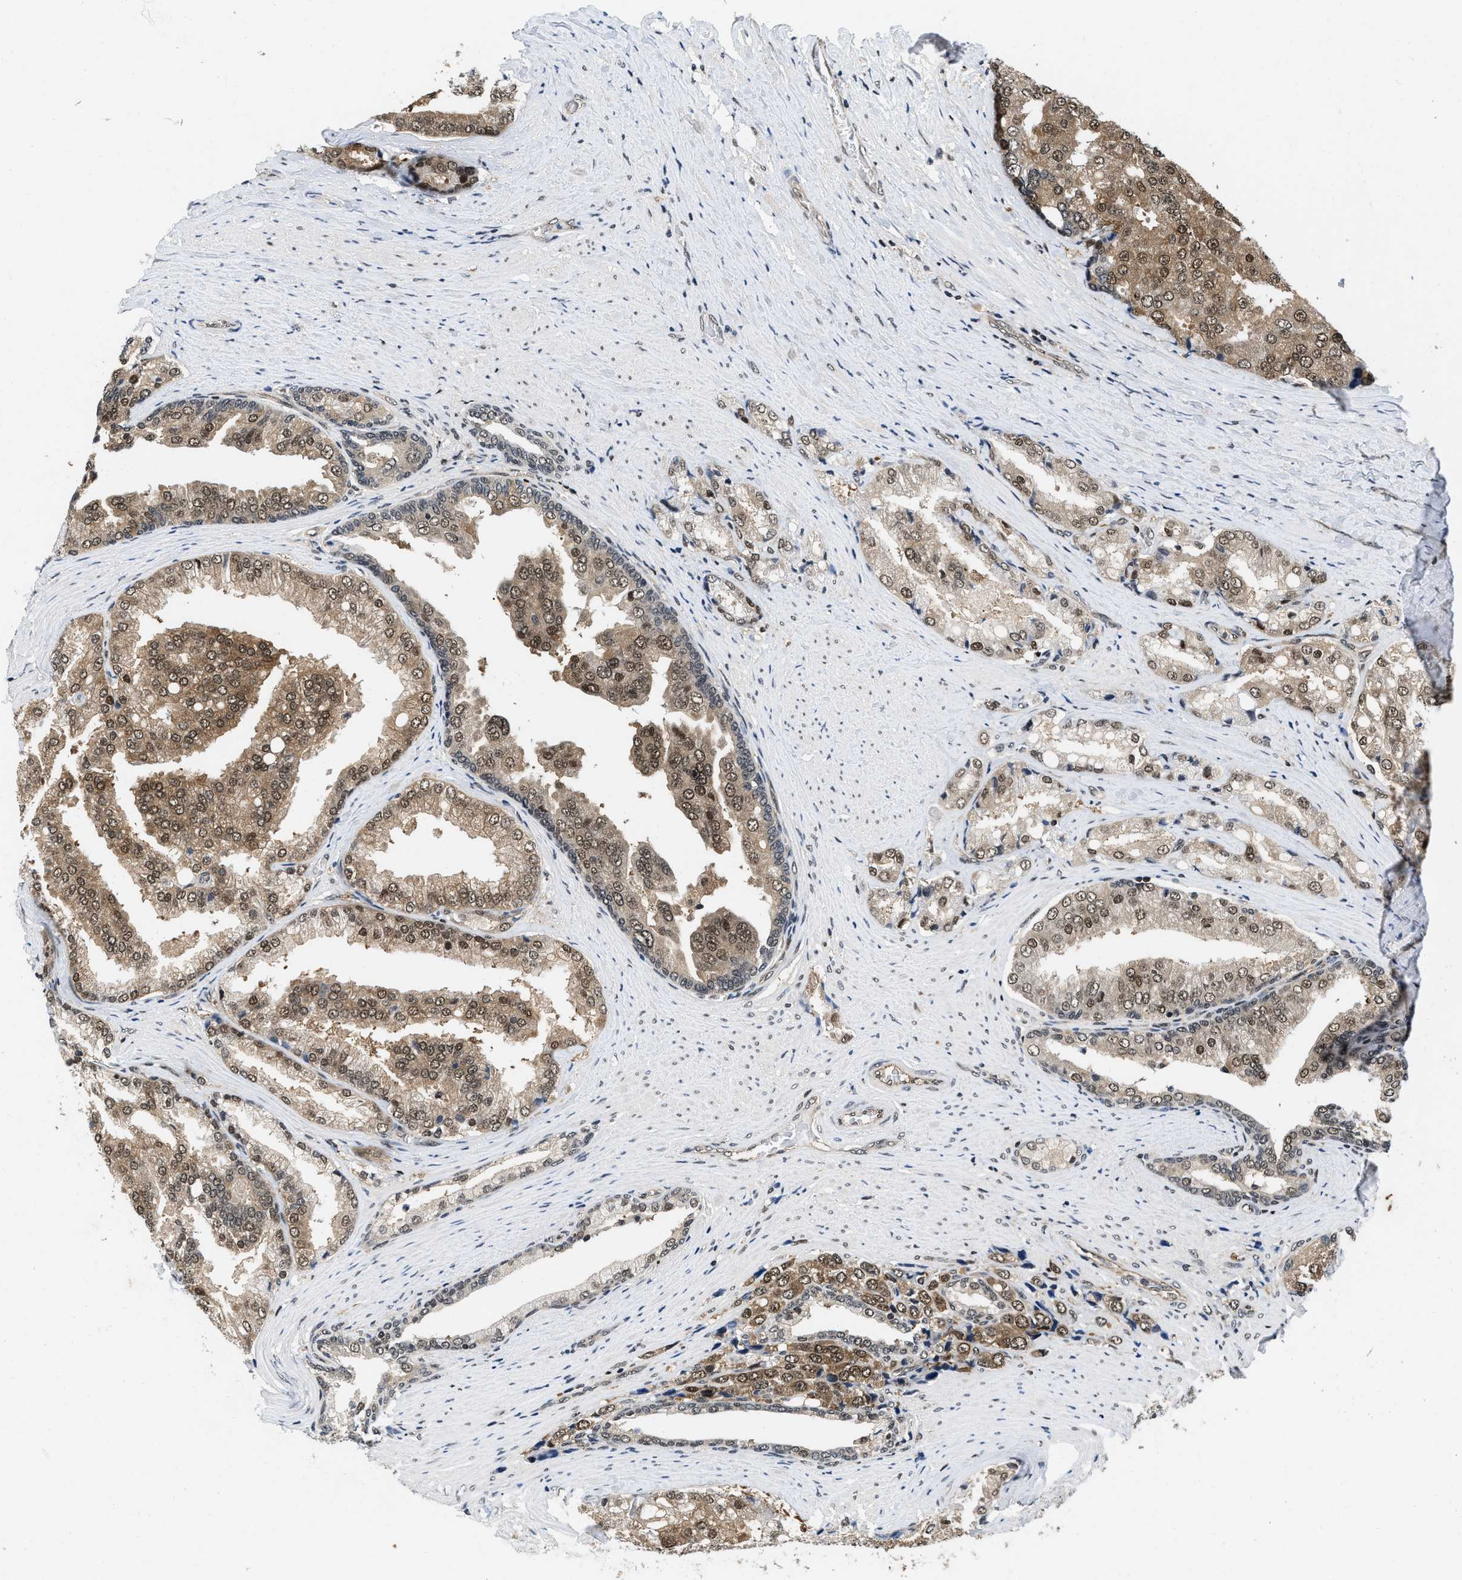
{"staining": {"intensity": "moderate", "quantity": ">75%", "location": "cytoplasmic/membranous,nuclear"}, "tissue": "prostate cancer", "cell_type": "Tumor cells", "image_type": "cancer", "snomed": [{"axis": "morphology", "description": "Adenocarcinoma, High grade"}, {"axis": "topography", "description": "Prostate"}], "caption": "Tumor cells reveal medium levels of moderate cytoplasmic/membranous and nuclear positivity in approximately >75% of cells in prostate cancer.", "gene": "SAFB", "patient": {"sex": "male", "age": 50}}